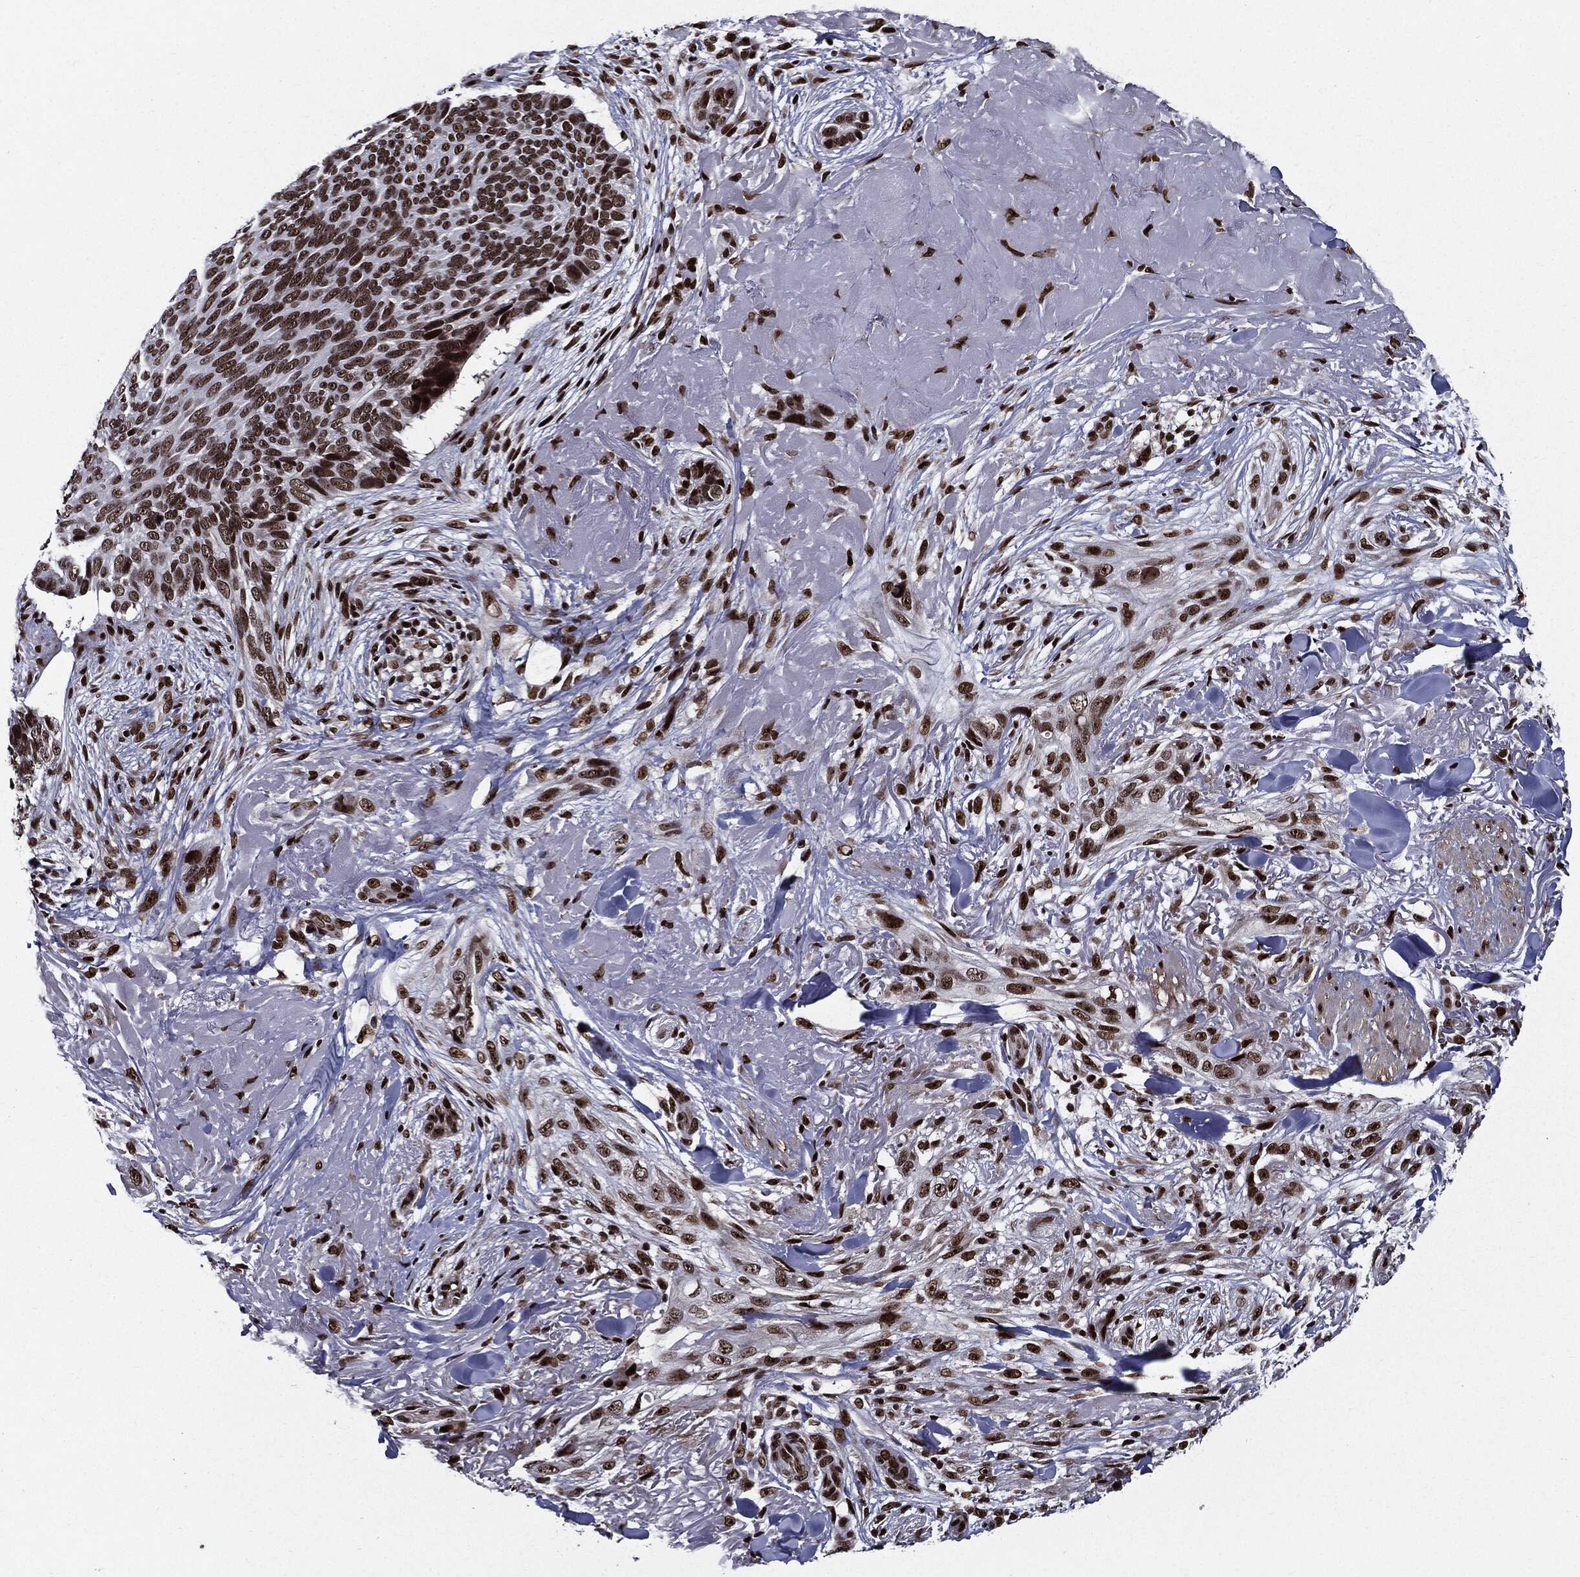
{"staining": {"intensity": "strong", "quantity": ">75%", "location": "nuclear"}, "tissue": "skin cancer", "cell_type": "Tumor cells", "image_type": "cancer", "snomed": [{"axis": "morphology", "description": "Basal cell carcinoma"}, {"axis": "topography", "description": "Skin"}], "caption": "Brown immunohistochemical staining in basal cell carcinoma (skin) shows strong nuclear positivity in approximately >75% of tumor cells.", "gene": "ZFP91", "patient": {"sex": "male", "age": 91}}